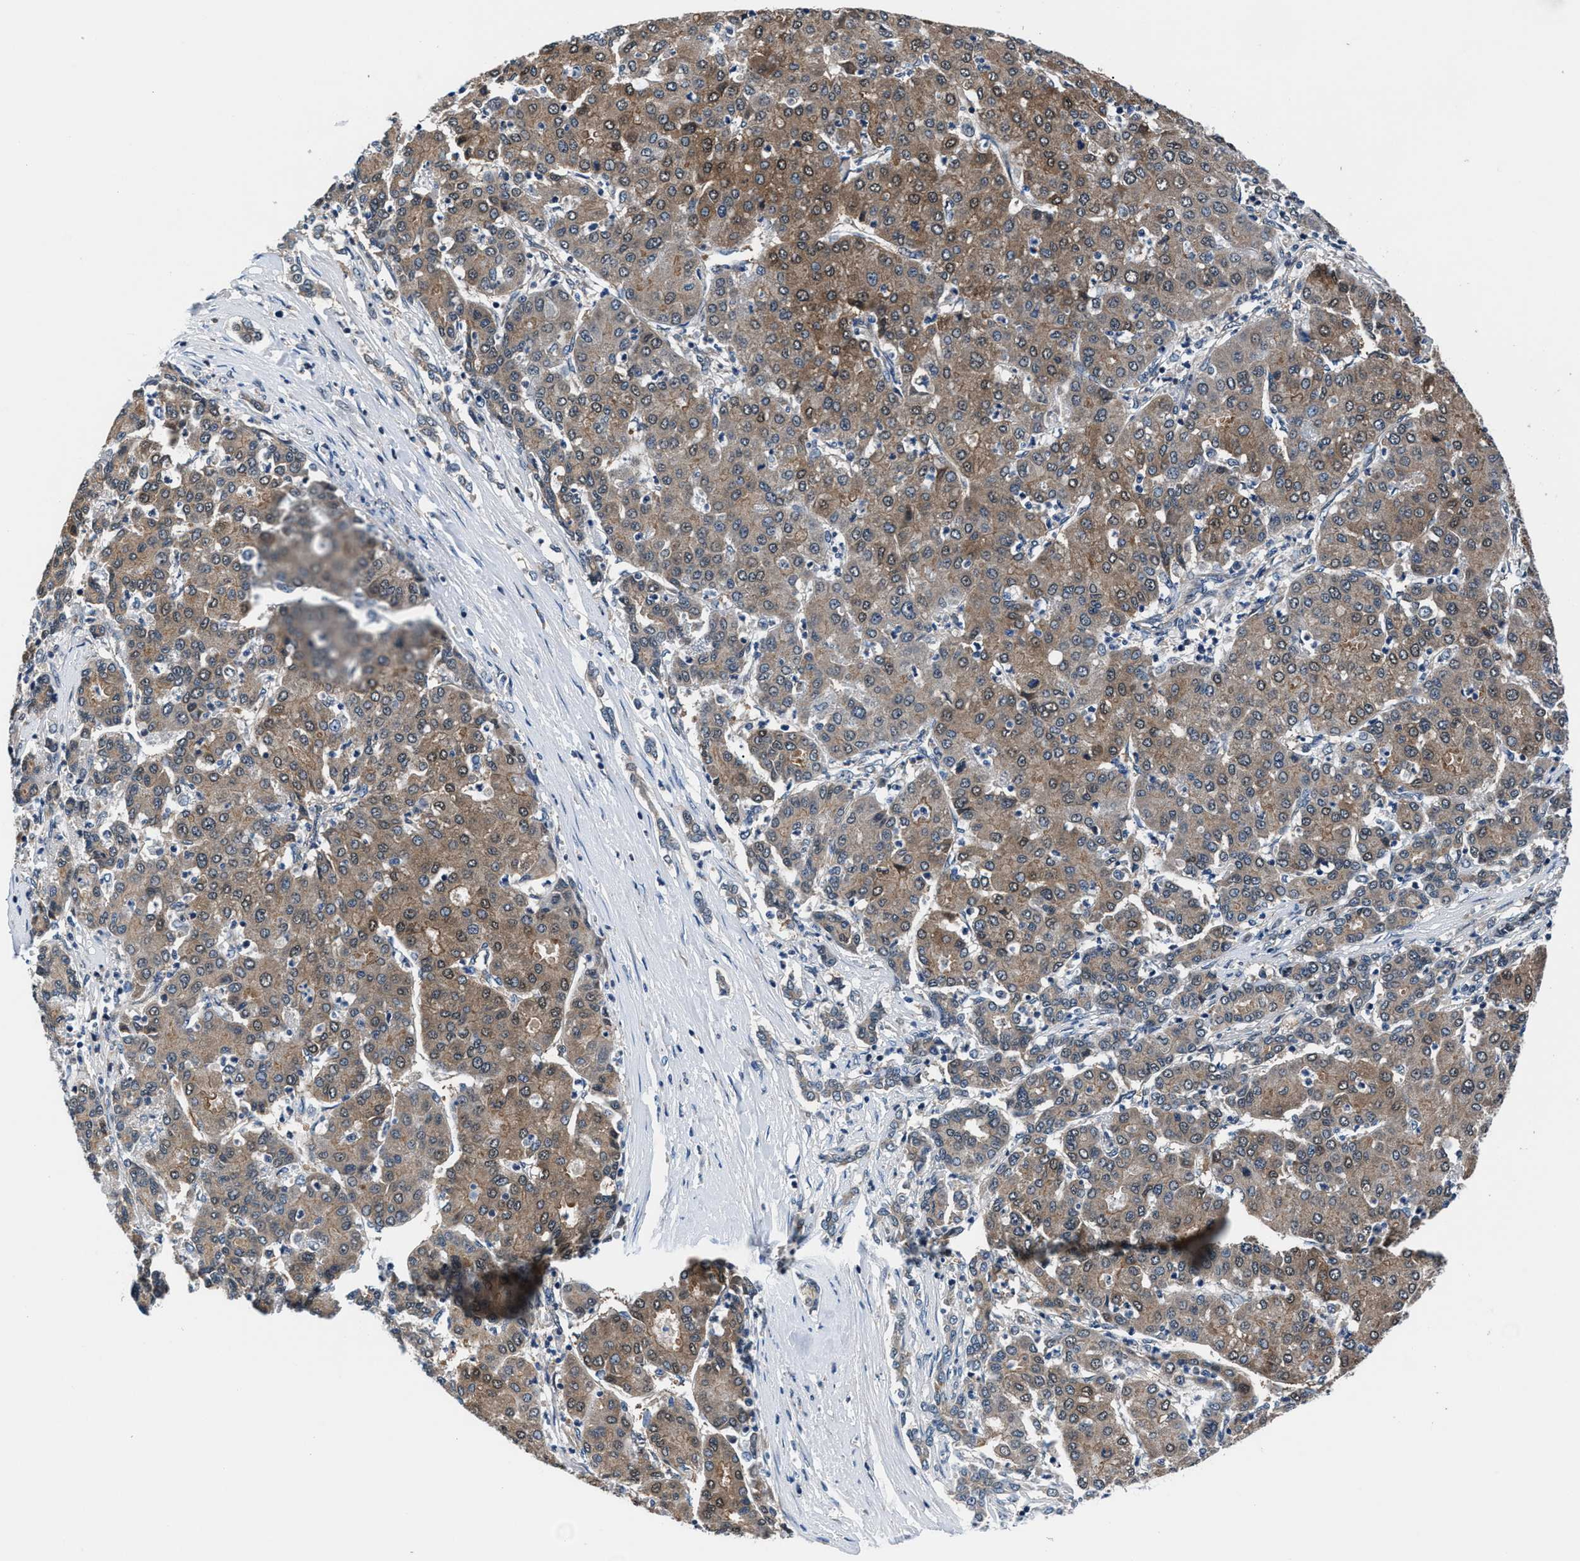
{"staining": {"intensity": "moderate", "quantity": ">75%", "location": "cytoplasmic/membranous"}, "tissue": "liver cancer", "cell_type": "Tumor cells", "image_type": "cancer", "snomed": [{"axis": "morphology", "description": "Carcinoma, Hepatocellular, NOS"}, {"axis": "topography", "description": "Liver"}], "caption": "IHC histopathology image of human liver hepatocellular carcinoma stained for a protein (brown), which reveals medium levels of moderate cytoplasmic/membranous expression in about >75% of tumor cells.", "gene": "PRPSAP2", "patient": {"sex": "male", "age": 65}}